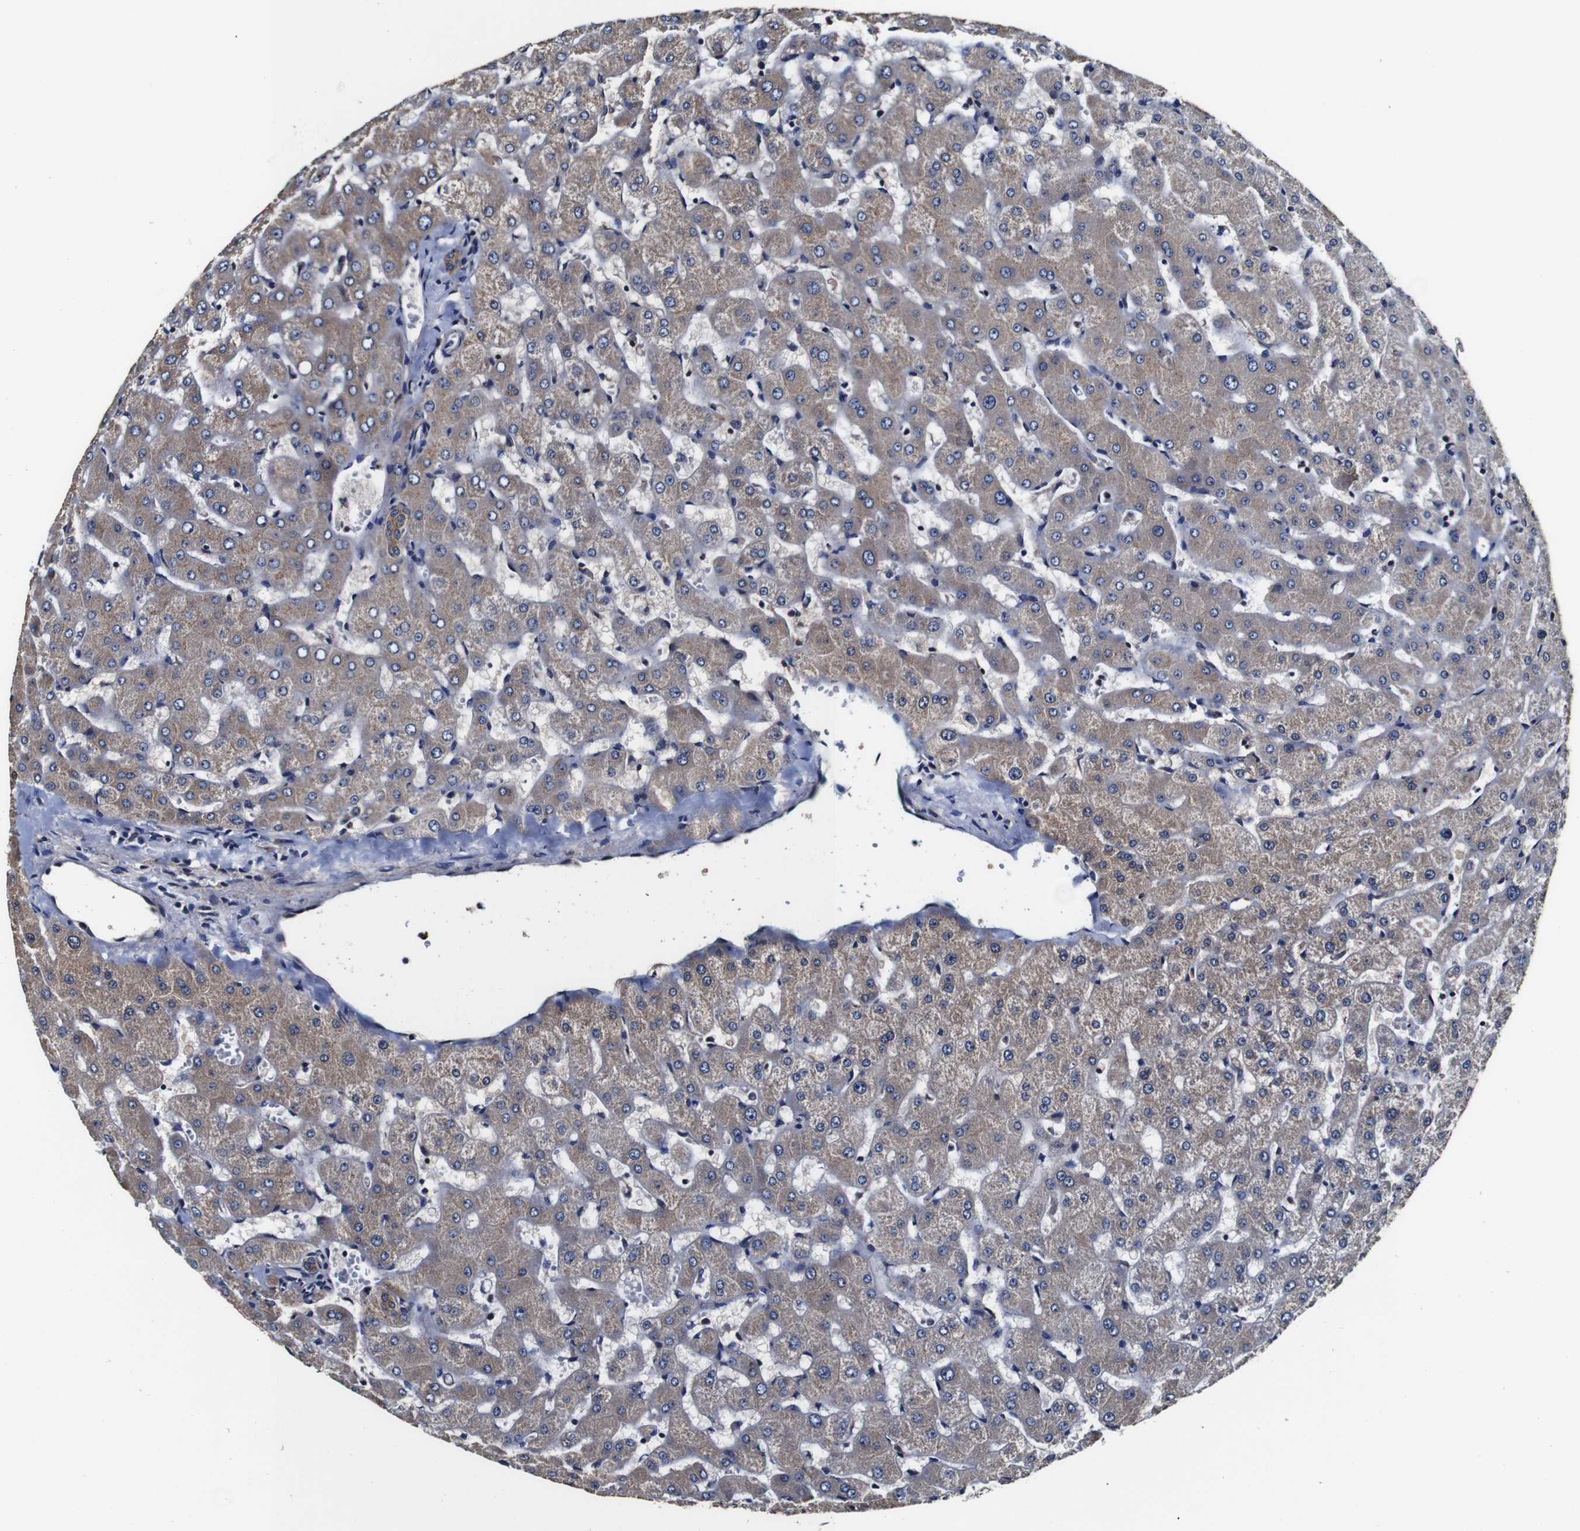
{"staining": {"intensity": "moderate", "quantity": ">75%", "location": "cytoplasmic/membranous"}, "tissue": "liver", "cell_type": "Cholangiocytes", "image_type": "normal", "snomed": [{"axis": "morphology", "description": "Normal tissue, NOS"}, {"axis": "topography", "description": "Liver"}], "caption": "About >75% of cholangiocytes in normal liver display moderate cytoplasmic/membranous protein expression as visualized by brown immunohistochemical staining.", "gene": "PDCD6IP", "patient": {"sex": "female", "age": 63}}